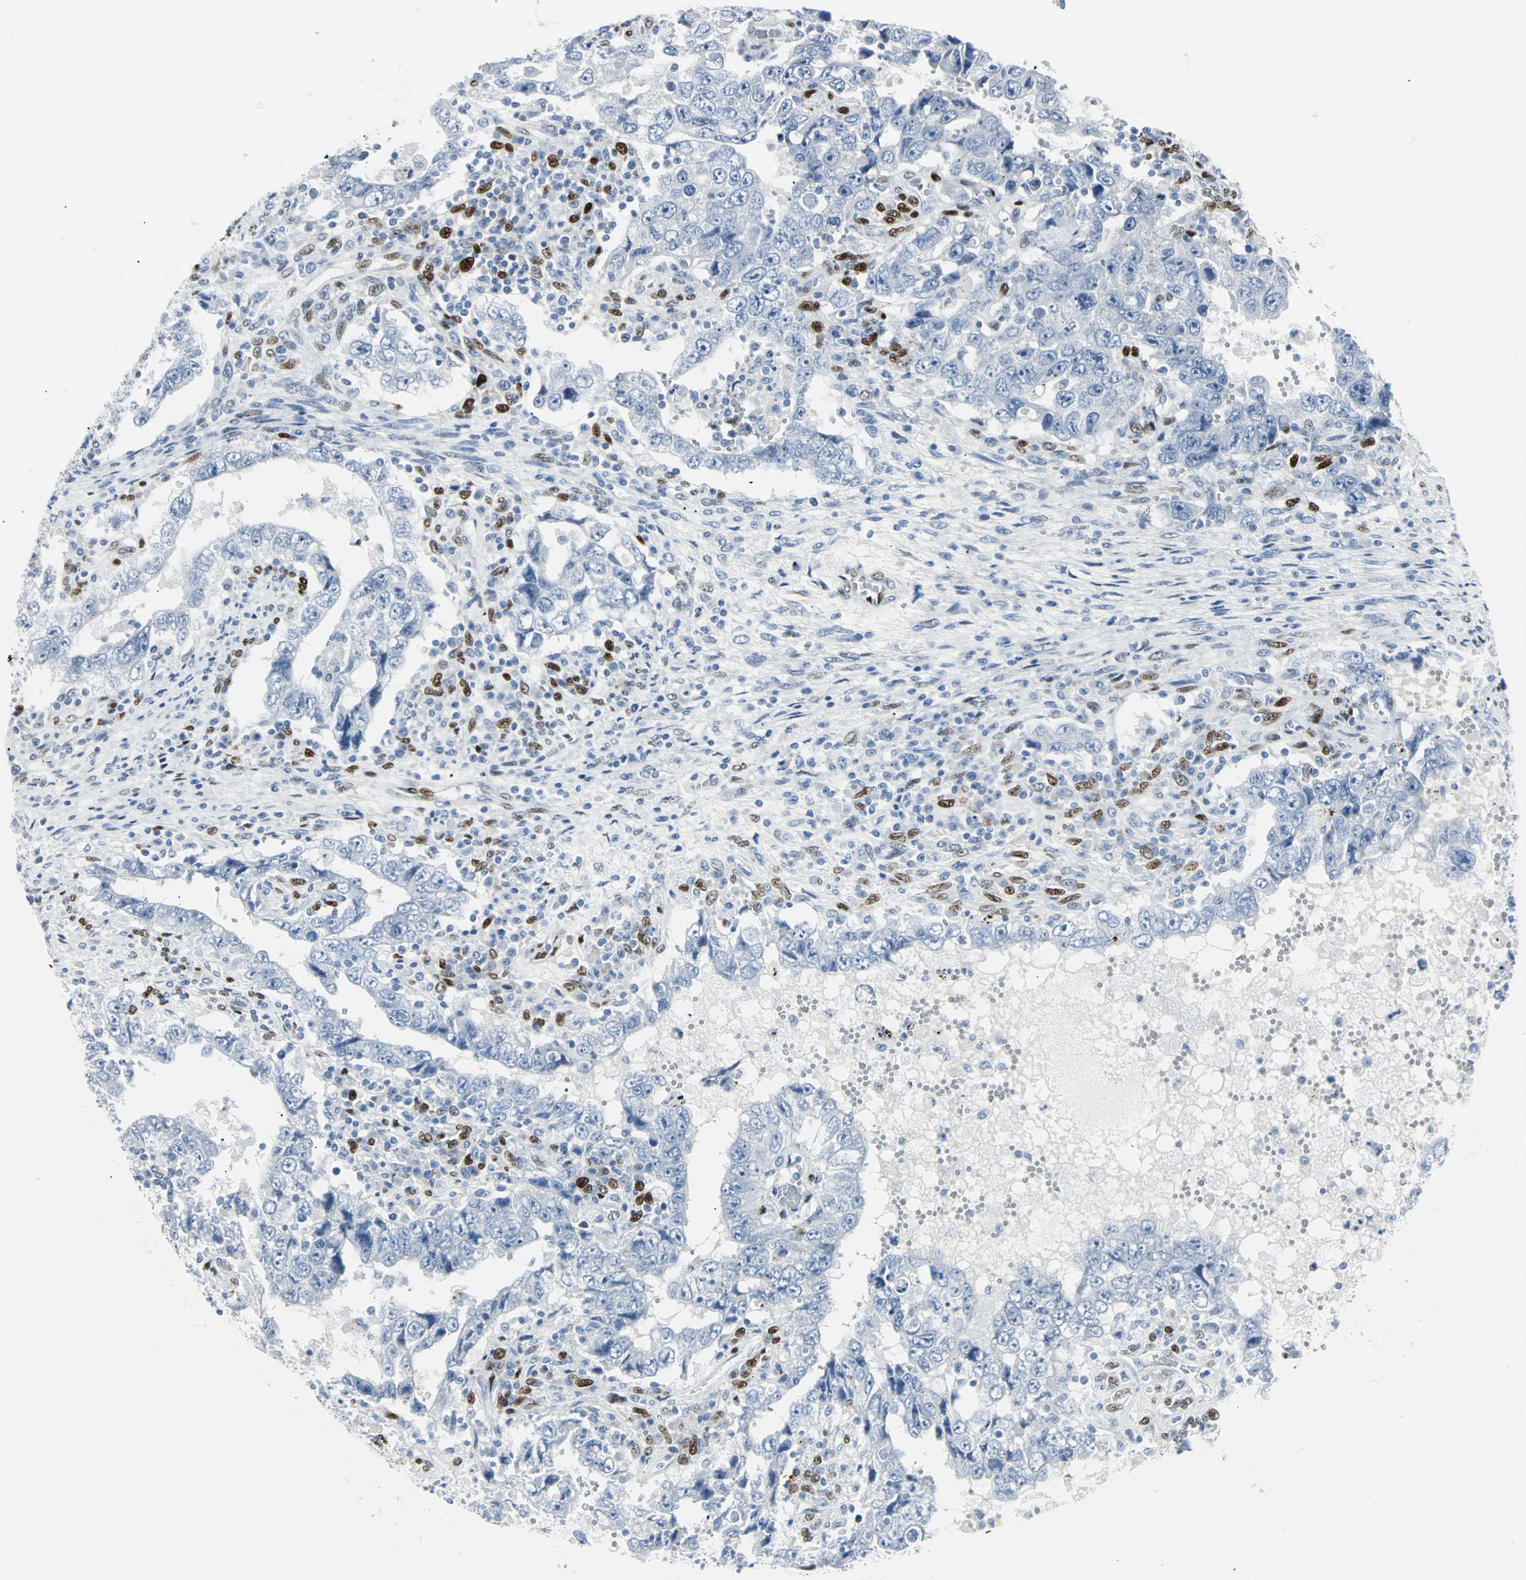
{"staining": {"intensity": "negative", "quantity": "none", "location": "none"}, "tissue": "testis cancer", "cell_type": "Tumor cells", "image_type": "cancer", "snomed": [{"axis": "morphology", "description": "Carcinoma, Embryonal, NOS"}, {"axis": "topography", "description": "Testis"}], "caption": "Tumor cells are negative for protein expression in human testis embryonal carcinoma. Brightfield microscopy of IHC stained with DAB (brown) and hematoxylin (blue), captured at high magnification.", "gene": "IL33", "patient": {"sex": "male", "age": 26}}